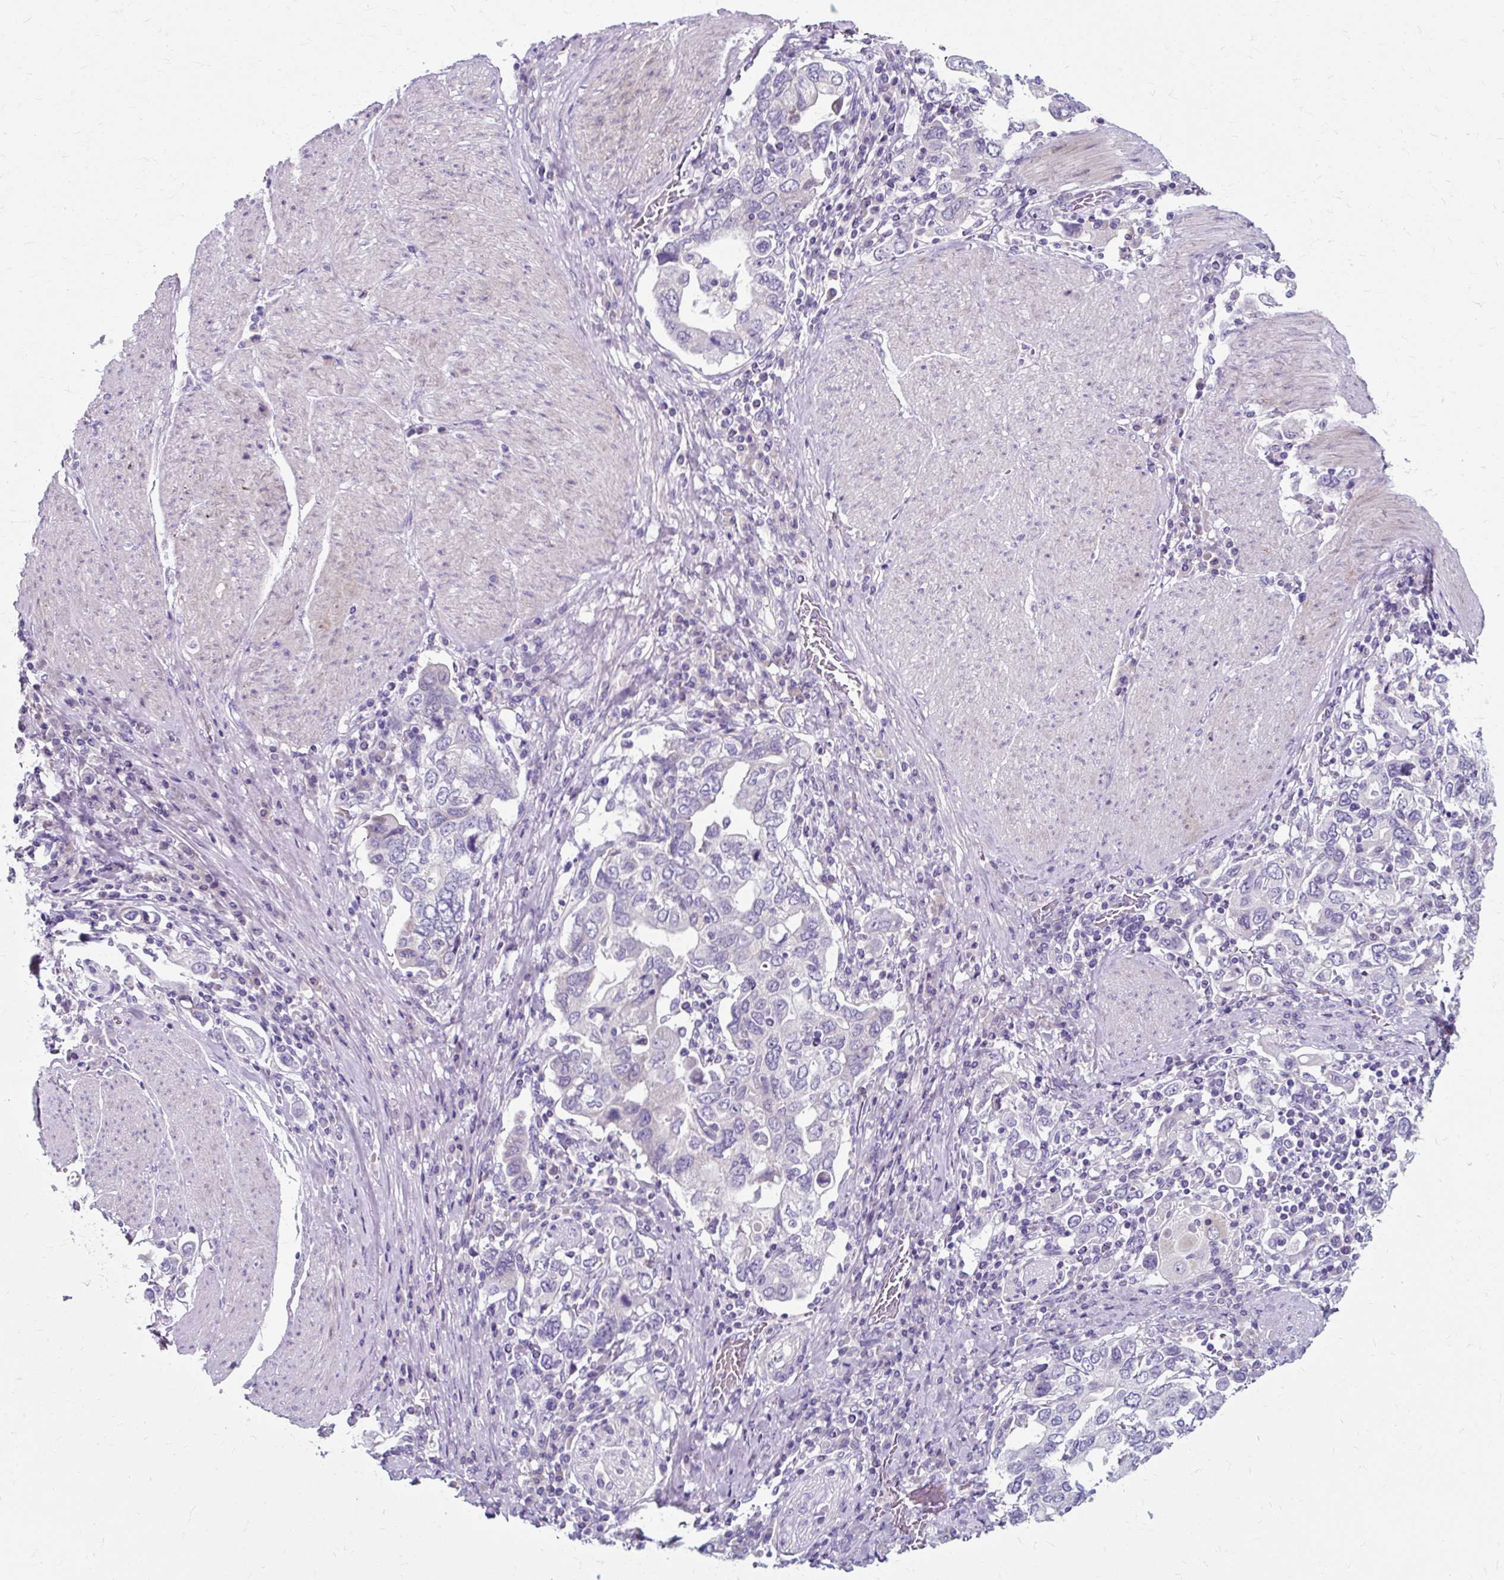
{"staining": {"intensity": "negative", "quantity": "none", "location": "none"}, "tissue": "stomach cancer", "cell_type": "Tumor cells", "image_type": "cancer", "snomed": [{"axis": "morphology", "description": "Adenocarcinoma, NOS"}, {"axis": "topography", "description": "Stomach, upper"}, {"axis": "topography", "description": "Stomach"}], "caption": "The IHC image has no significant staining in tumor cells of stomach adenocarcinoma tissue.", "gene": "ZNF555", "patient": {"sex": "male", "age": 62}}